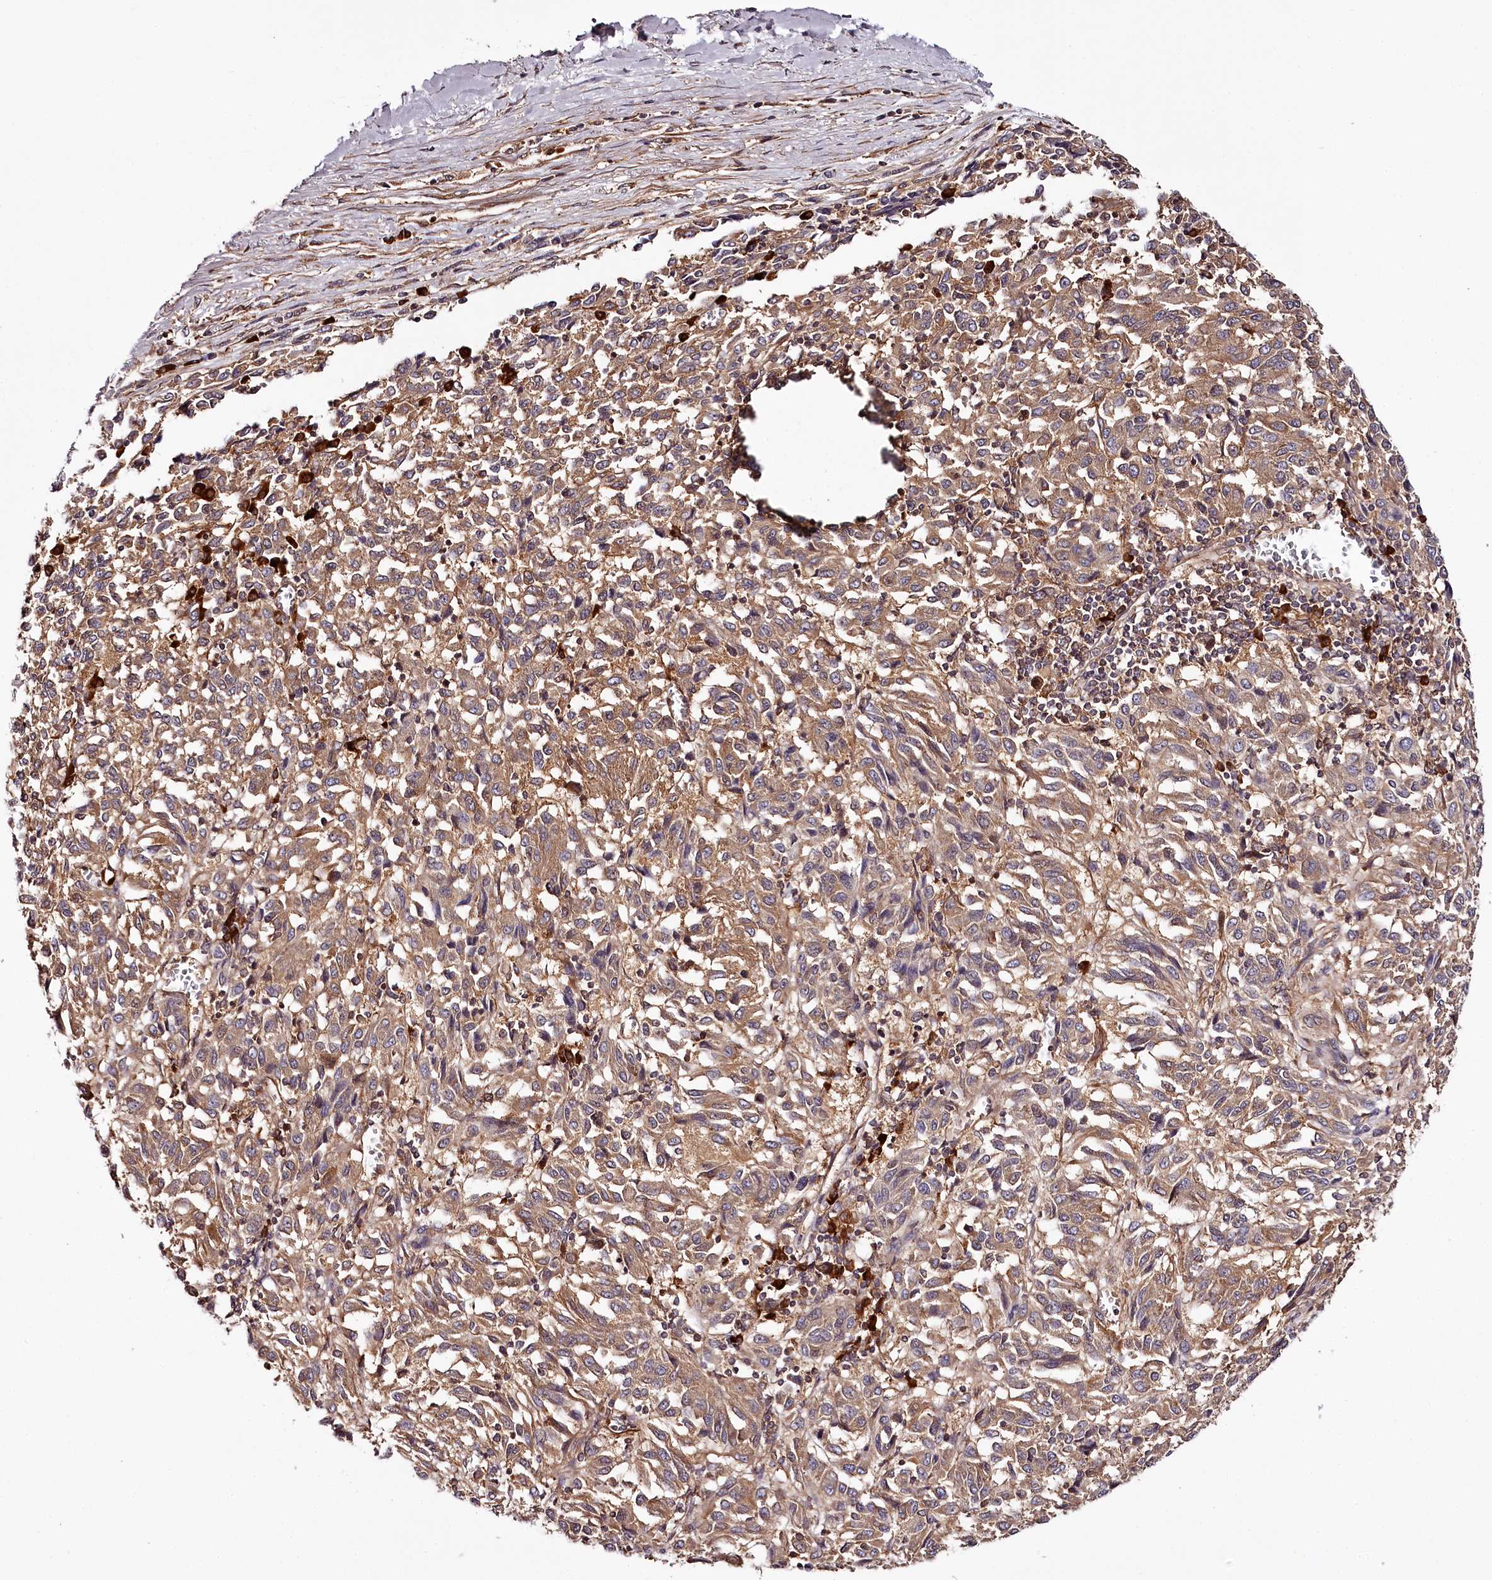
{"staining": {"intensity": "moderate", "quantity": ">75%", "location": "cytoplasmic/membranous"}, "tissue": "melanoma", "cell_type": "Tumor cells", "image_type": "cancer", "snomed": [{"axis": "morphology", "description": "Malignant melanoma, Metastatic site"}, {"axis": "topography", "description": "Lung"}], "caption": "Protein analysis of melanoma tissue shows moderate cytoplasmic/membranous positivity in about >75% of tumor cells. Using DAB (brown) and hematoxylin (blue) stains, captured at high magnification using brightfield microscopy.", "gene": "TARS1", "patient": {"sex": "male", "age": 64}}